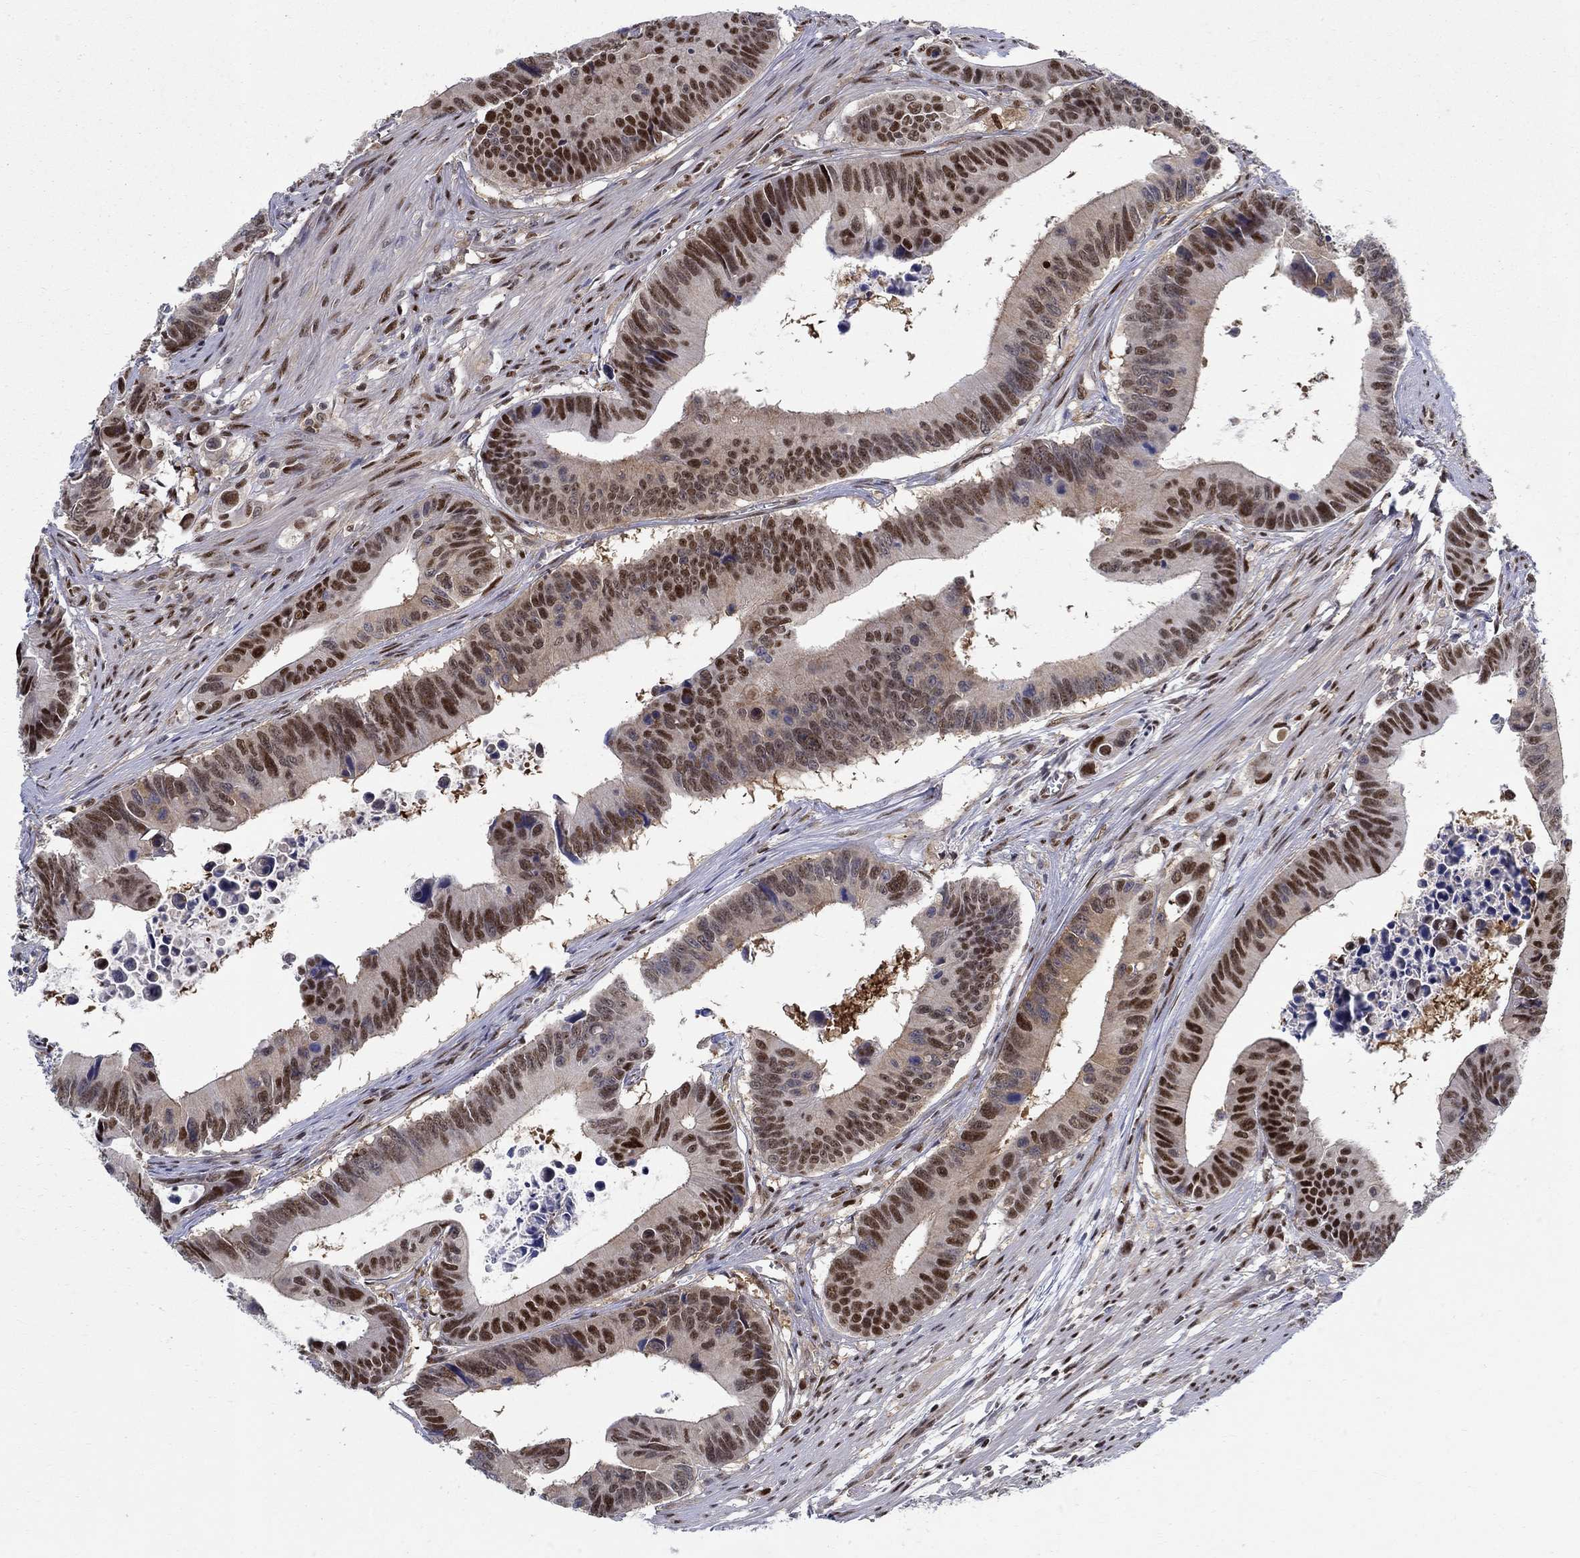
{"staining": {"intensity": "strong", "quantity": "25%-75%", "location": "nuclear"}, "tissue": "colorectal cancer", "cell_type": "Tumor cells", "image_type": "cancer", "snomed": [{"axis": "morphology", "description": "Adenocarcinoma, NOS"}, {"axis": "topography", "description": "Colon"}], "caption": "IHC of human adenocarcinoma (colorectal) demonstrates high levels of strong nuclear positivity in approximately 25%-75% of tumor cells.", "gene": "ZNF594", "patient": {"sex": "female", "age": 87}}